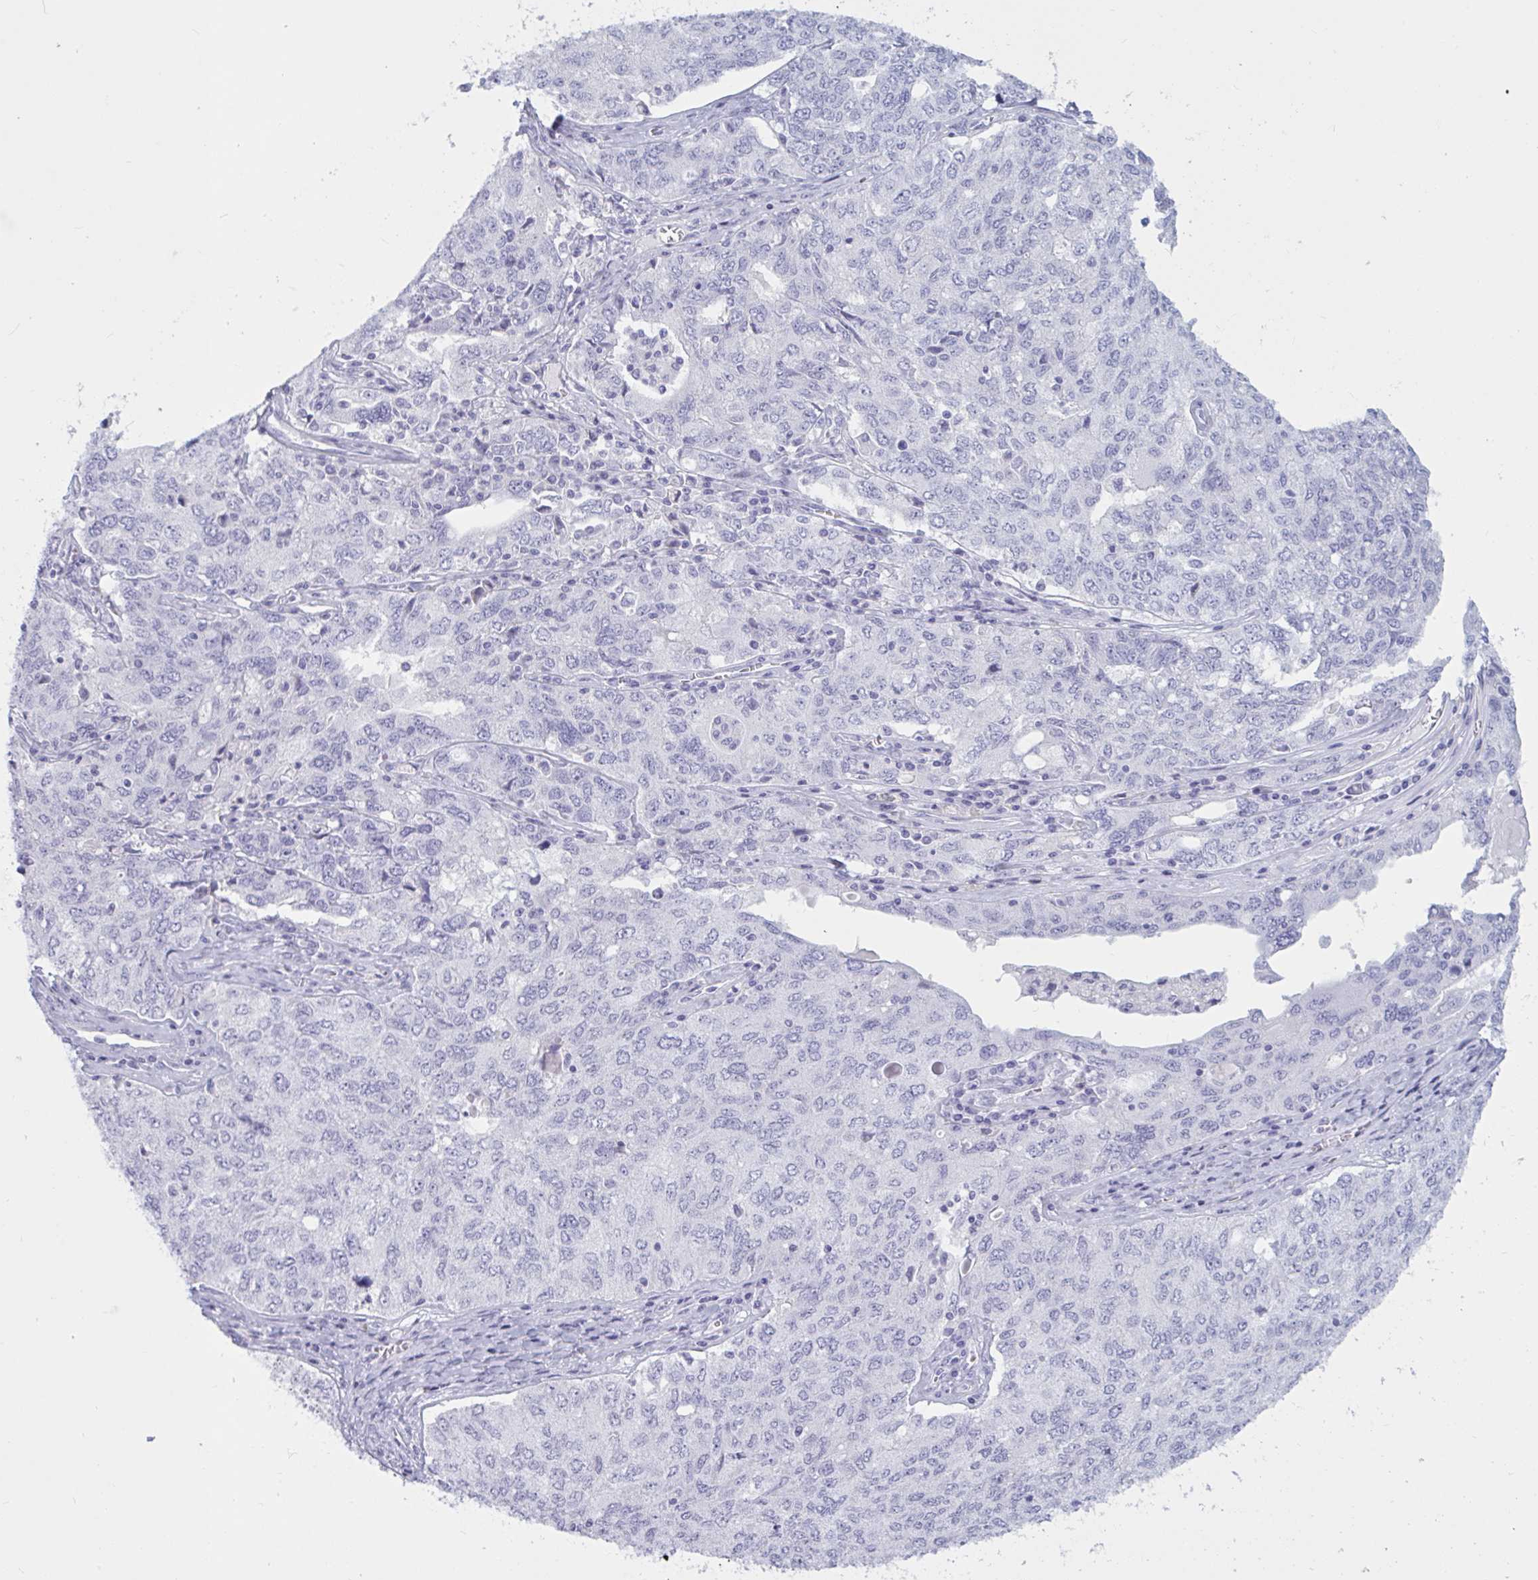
{"staining": {"intensity": "negative", "quantity": "none", "location": "none"}, "tissue": "ovarian cancer", "cell_type": "Tumor cells", "image_type": "cancer", "snomed": [{"axis": "morphology", "description": "Carcinoma, endometroid"}, {"axis": "topography", "description": "Ovary"}], "caption": "The histopathology image demonstrates no significant positivity in tumor cells of ovarian cancer.", "gene": "BBS10", "patient": {"sex": "female", "age": 62}}